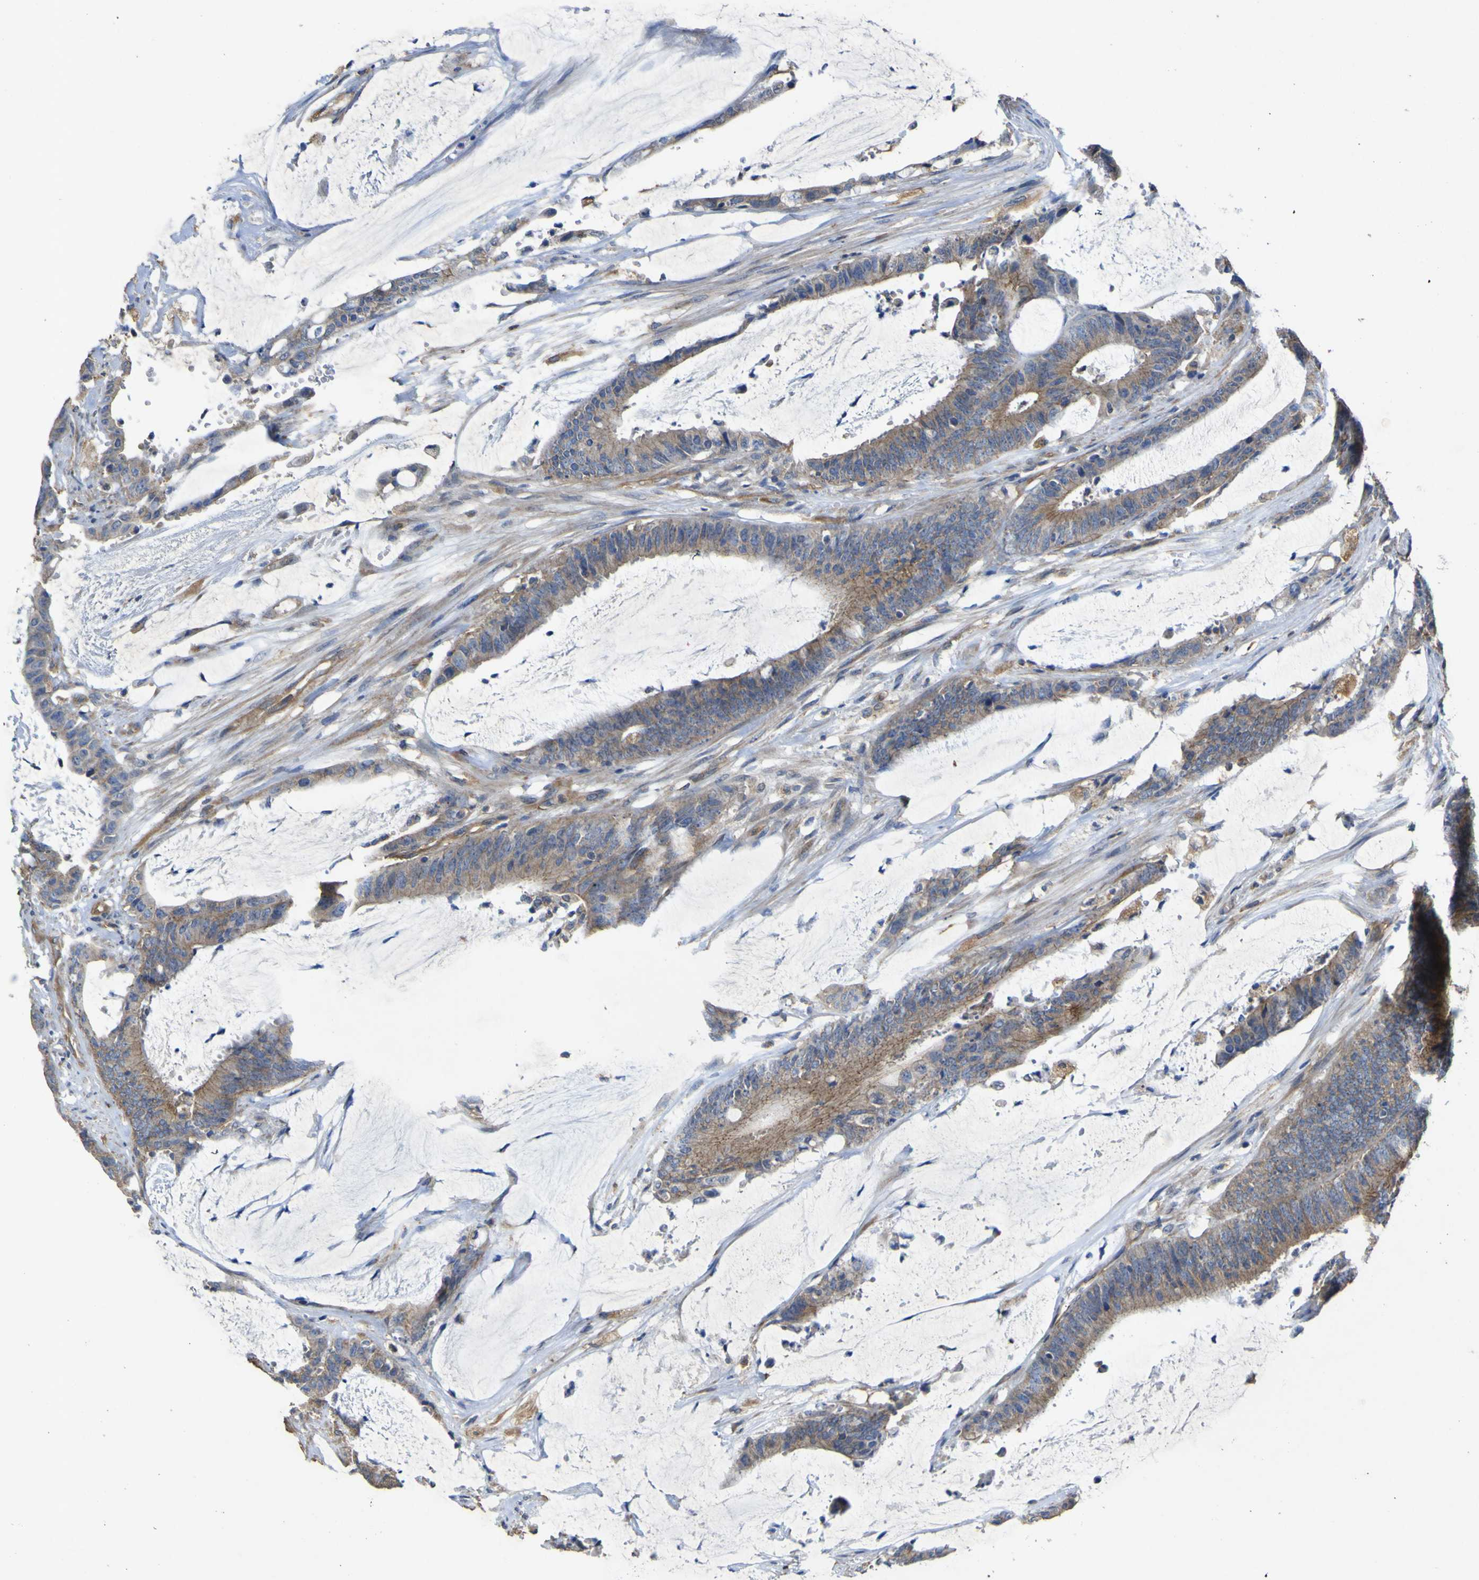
{"staining": {"intensity": "moderate", "quantity": ">75%", "location": "cytoplasmic/membranous"}, "tissue": "colorectal cancer", "cell_type": "Tumor cells", "image_type": "cancer", "snomed": [{"axis": "morphology", "description": "Adenocarcinoma, NOS"}, {"axis": "topography", "description": "Rectum"}], "caption": "Moderate cytoplasmic/membranous expression is present in about >75% of tumor cells in colorectal cancer (adenocarcinoma). (DAB (3,3'-diaminobenzidine) IHC with brightfield microscopy, high magnification).", "gene": "TNFSF15", "patient": {"sex": "female", "age": 66}}